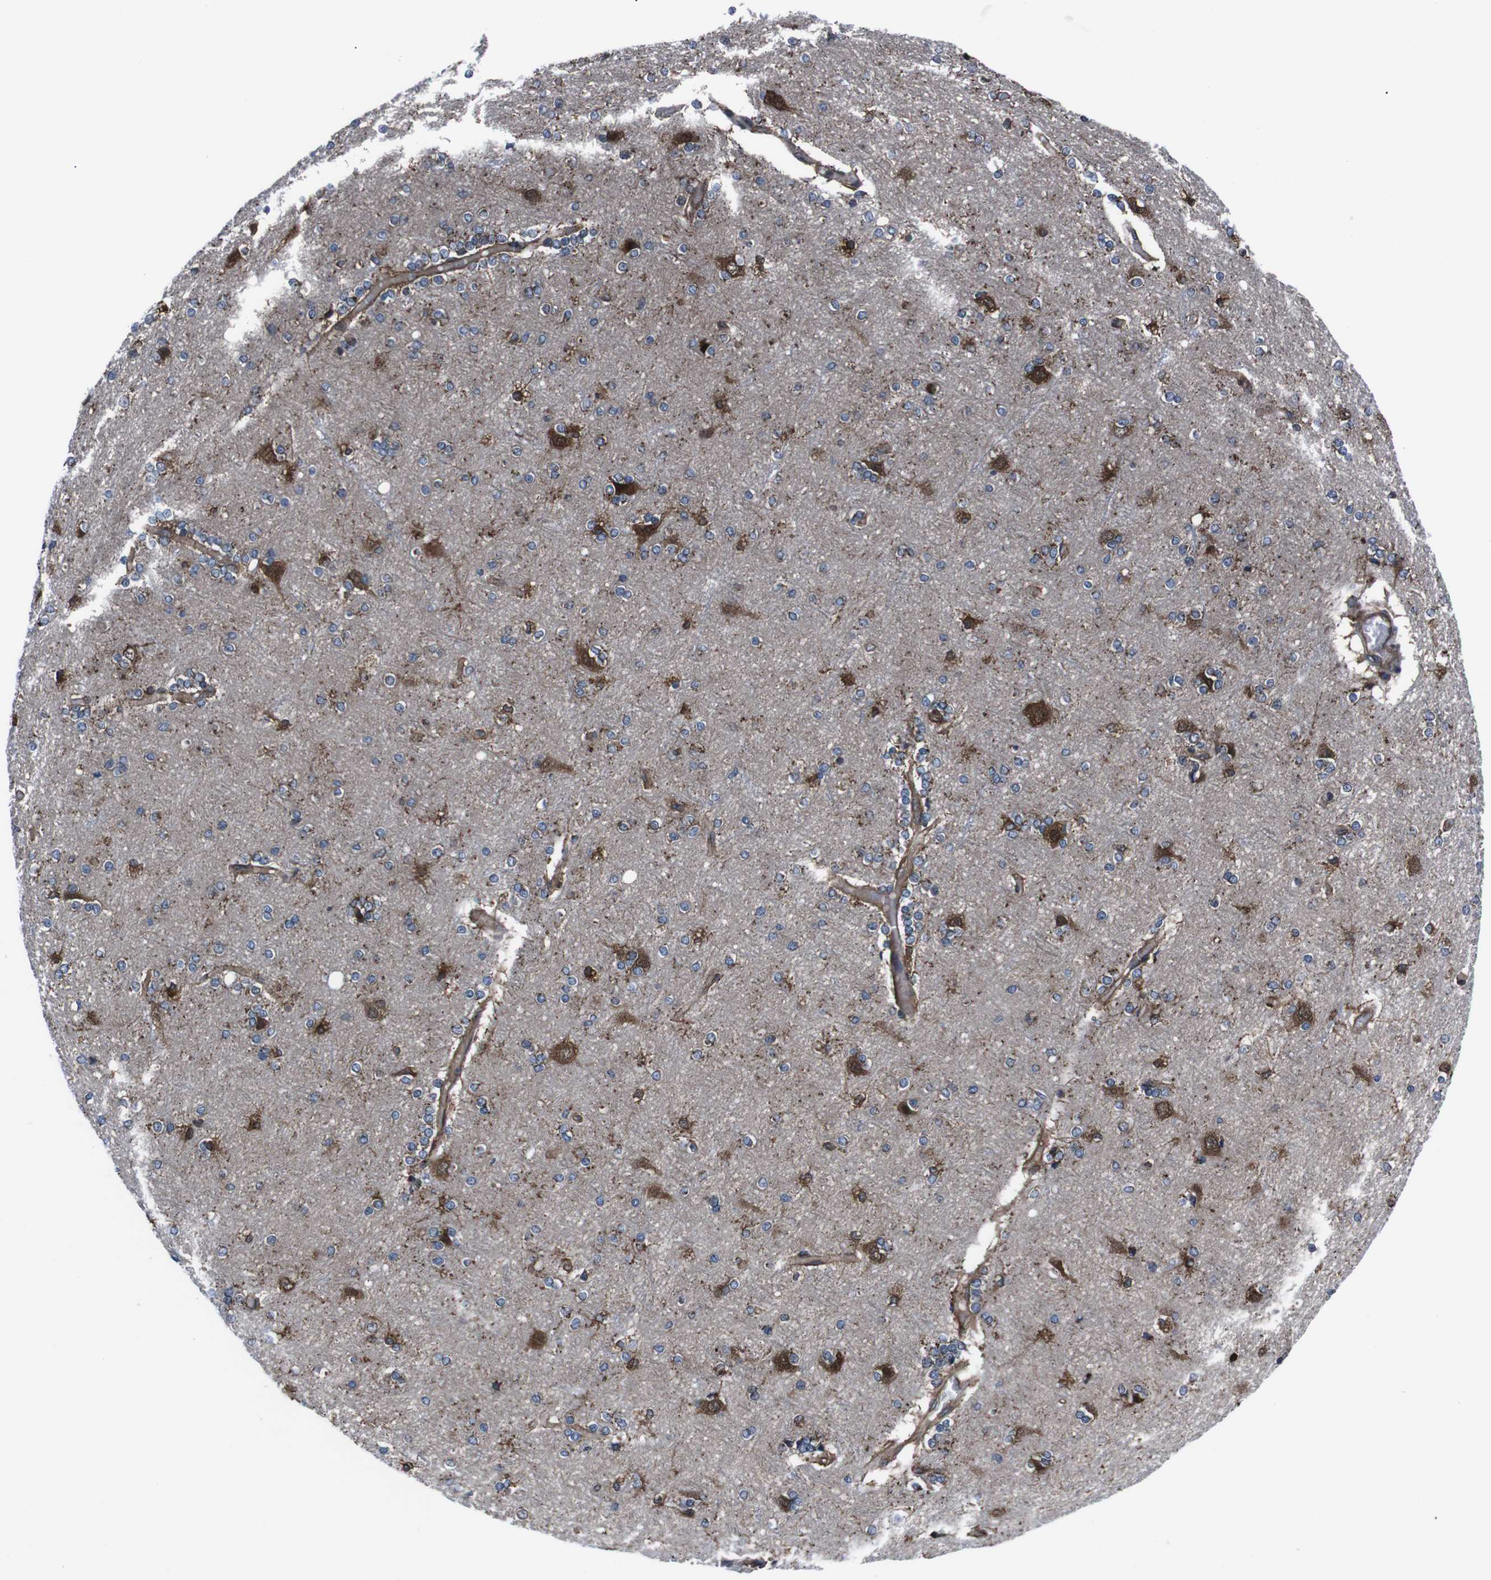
{"staining": {"intensity": "moderate", "quantity": ">75%", "location": "cytoplasmic/membranous"}, "tissue": "cerebral cortex", "cell_type": "Endothelial cells", "image_type": "normal", "snomed": [{"axis": "morphology", "description": "Normal tissue, NOS"}, {"axis": "topography", "description": "Cerebral cortex"}], "caption": "Immunohistochemistry image of benign cerebral cortex: cerebral cortex stained using IHC shows medium levels of moderate protein expression localized specifically in the cytoplasmic/membranous of endothelial cells, appearing as a cytoplasmic/membranous brown color.", "gene": "EIF4A2", "patient": {"sex": "female", "age": 54}}